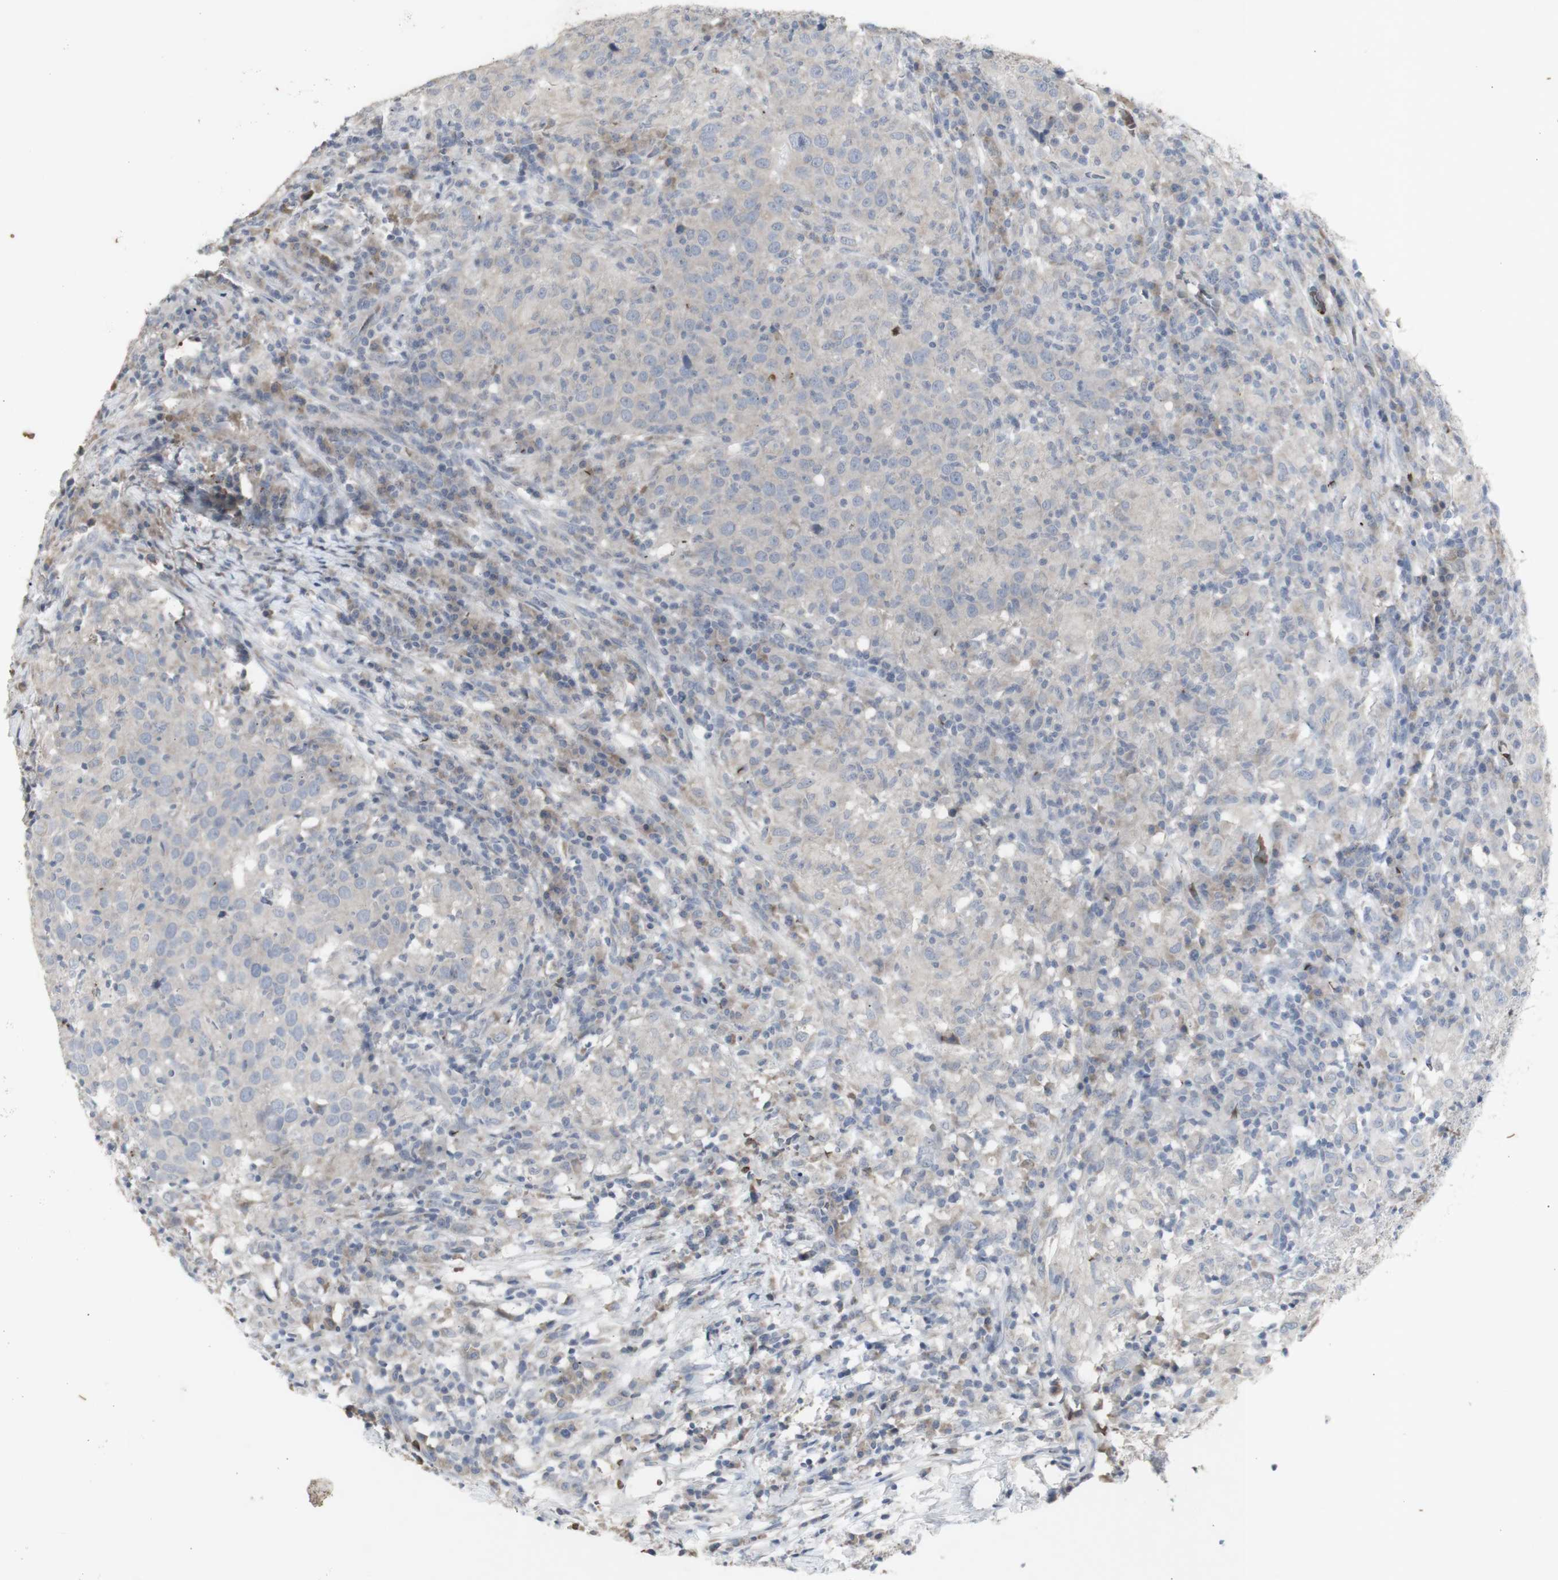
{"staining": {"intensity": "weak", "quantity": ">75%", "location": "cytoplasmic/membranous"}, "tissue": "head and neck cancer", "cell_type": "Tumor cells", "image_type": "cancer", "snomed": [{"axis": "morphology", "description": "Adenocarcinoma, NOS"}, {"axis": "topography", "description": "Salivary gland"}, {"axis": "topography", "description": "Head-Neck"}], "caption": "A brown stain labels weak cytoplasmic/membranous positivity of a protein in human head and neck cancer tumor cells.", "gene": "INS", "patient": {"sex": "female", "age": 65}}